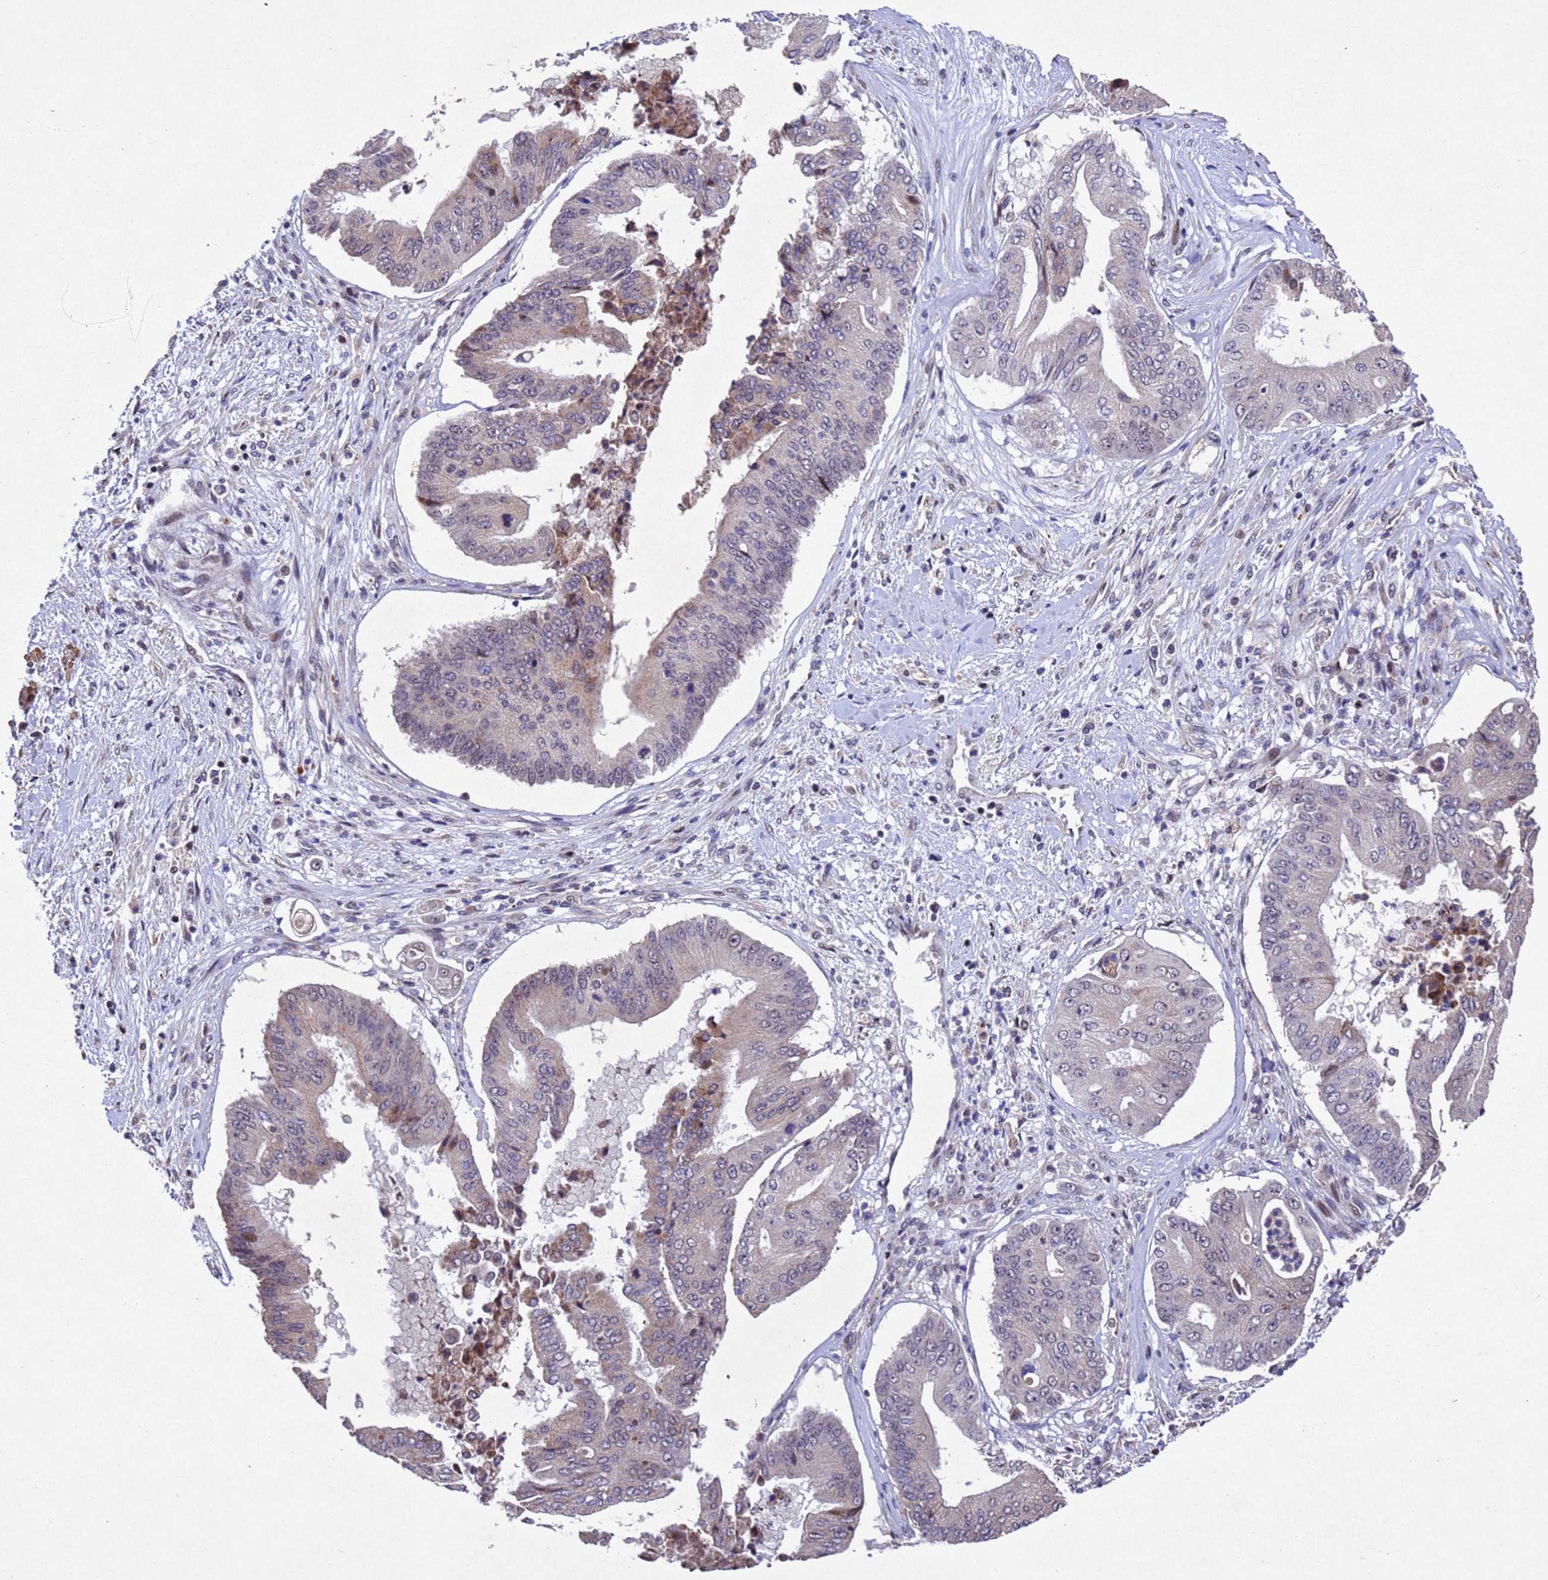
{"staining": {"intensity": "weak", "quantity": "<25%", "location": "cytoplasmic/membranous"}, "tissue": "pancreatic cancer", "cell_type": "Tumor cells", "image_type": "cancer", "snomed": [{"axis": "morphology", "description": "Adenocarcinoma, NOS"}, {"axis": "topography", "description": "Pancreas"}], "caption": "High power microscopy photomicrograph of an immunohistochemistry photomicrograph of adenocarcinoma (pancreatic), revealing no significant positivity in tumor cells.", "gene": "TBK1", "patient": {"sex": "female", "age": 77}}